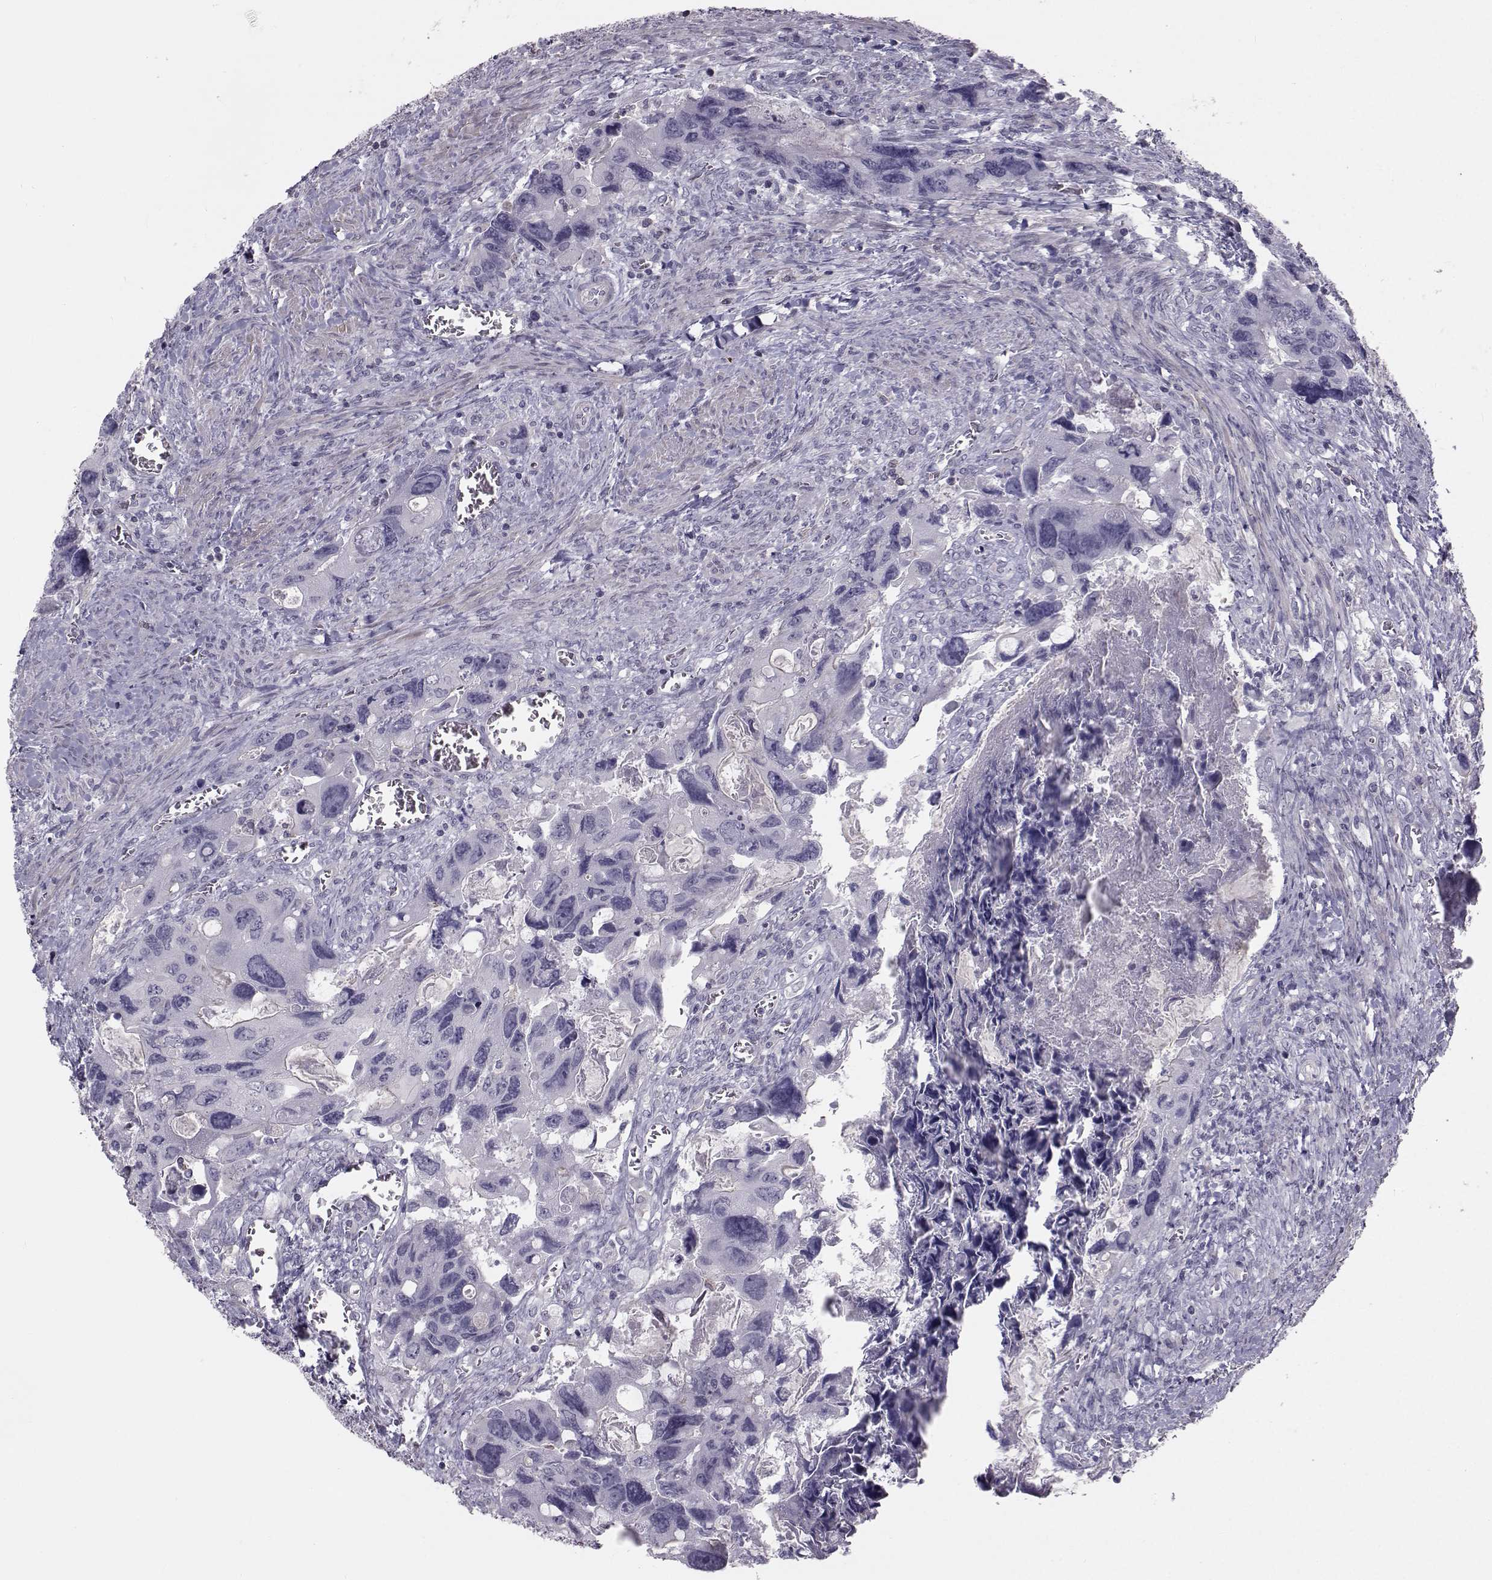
{"staining": {"intensity": "negative", "quantity": "none", "location": "none"}, "tissue": "colorectal cancer", "cell_type": "Tumor cells", "image_type": "cancer", "snomed": [{"axis": "morphology", "description": "Adenocarcinoma, NOS"}, {"axis": "topography", "description": "Rectum"}], "caption": "IHC micrograph of neoplastic tissue: human colorectal cancer stained with DAB reveals no significant protein expression in tumor cells.", "gene": "GARIN3", "patient": {"sex": "male", "age": 62}}